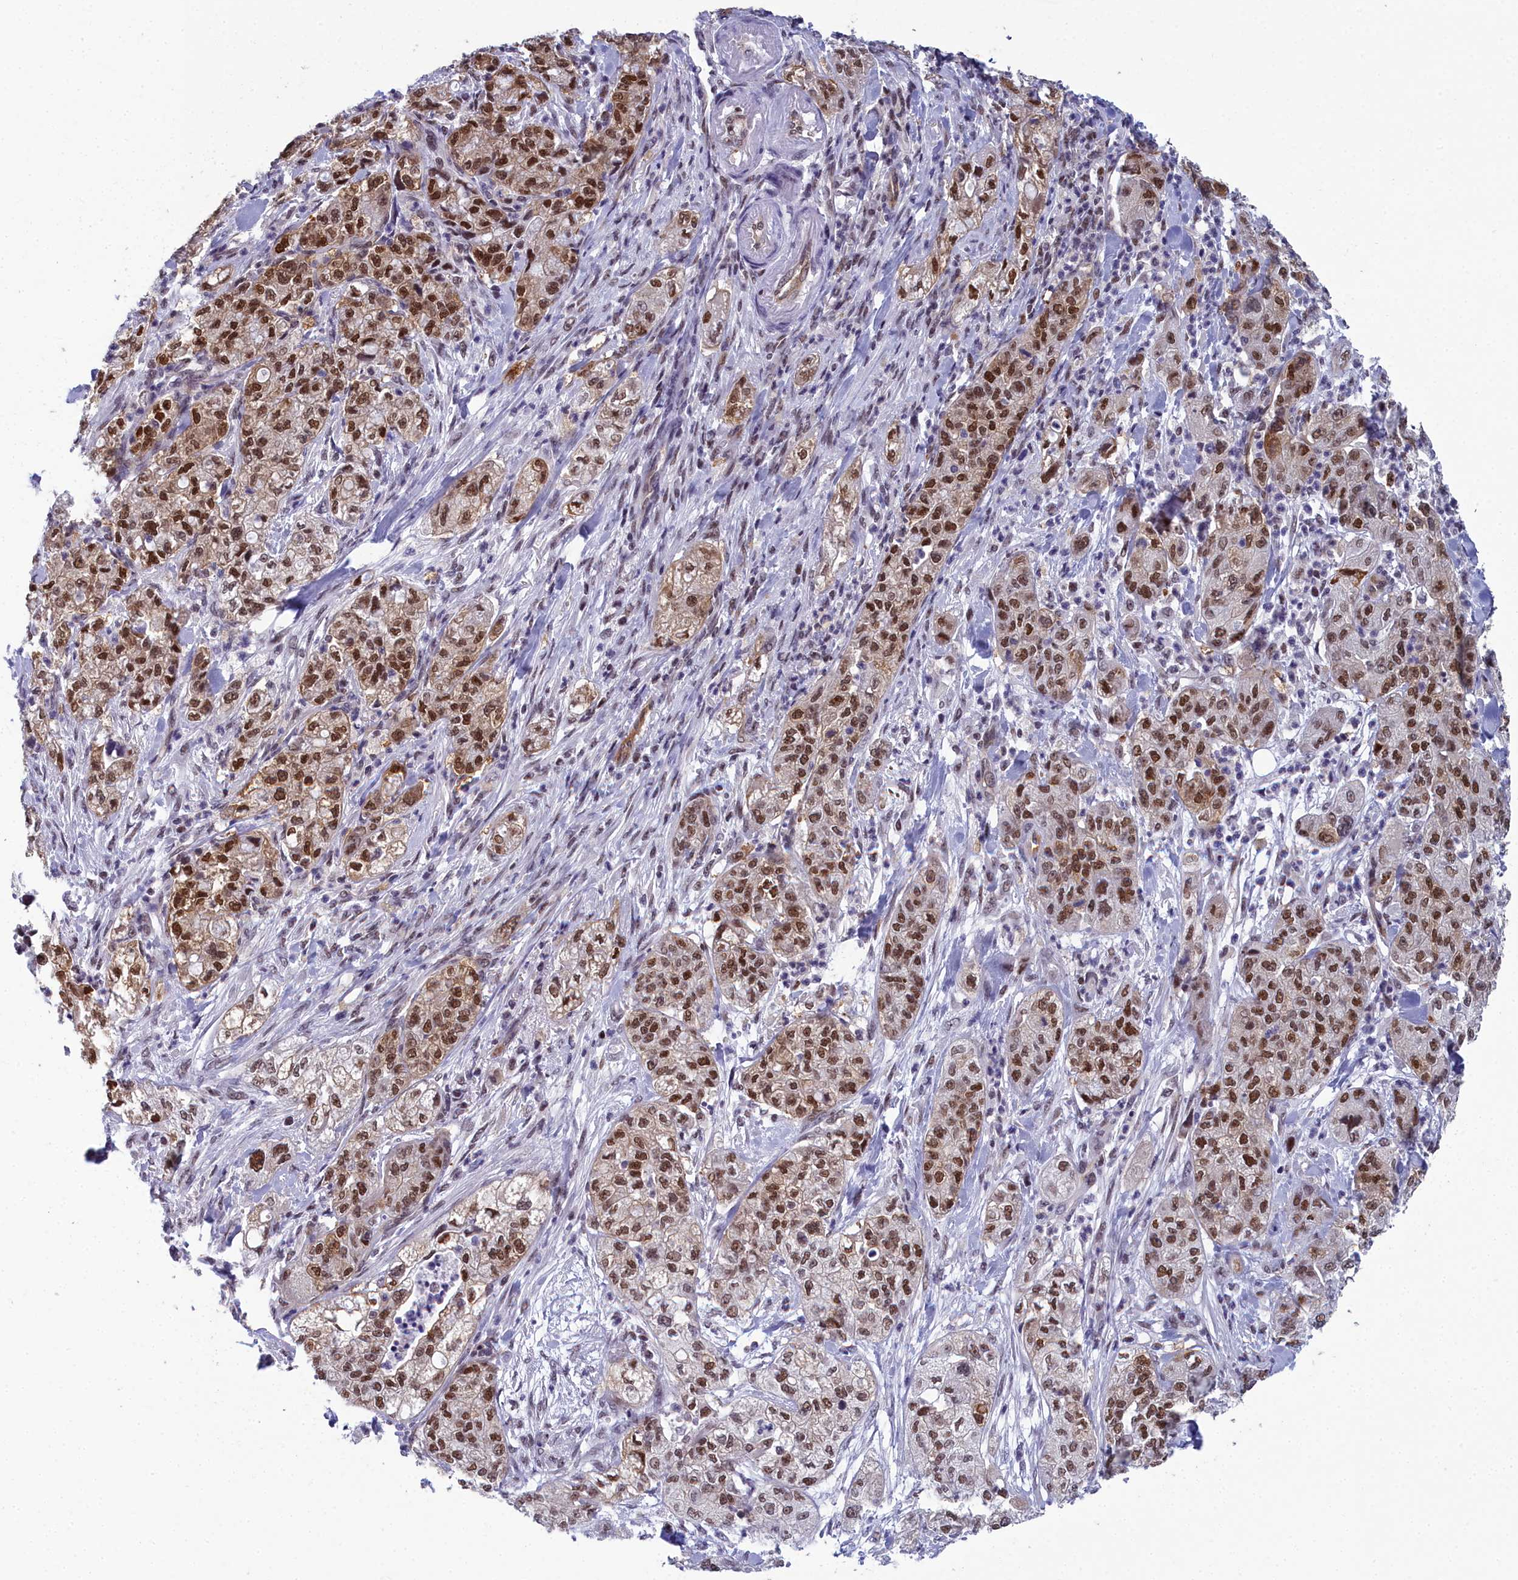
{"staining": {"intensity": "strong", "quantity": ">75%", "location": "cytoplasmic/membranous,nuclear"}, "tissue": "pancreatic cancer", "cell_type": "Tumor cells", "image_type": "cancer", "snomed": [{"axis": "morphology", "description": "Adenocarcinoma, NOS"}, {"axis": "topography", "description": "Pancreas"}], "caption": "Brown immunohistochemical staining in human pancreatic cancer (adenocarcinoma) displays strong cytoplasmic/membranous and nuclear staining in approximately >75% of tumor cells.", "gene": "CCDC97", "patient": {"sex": "female", "age": 78}}